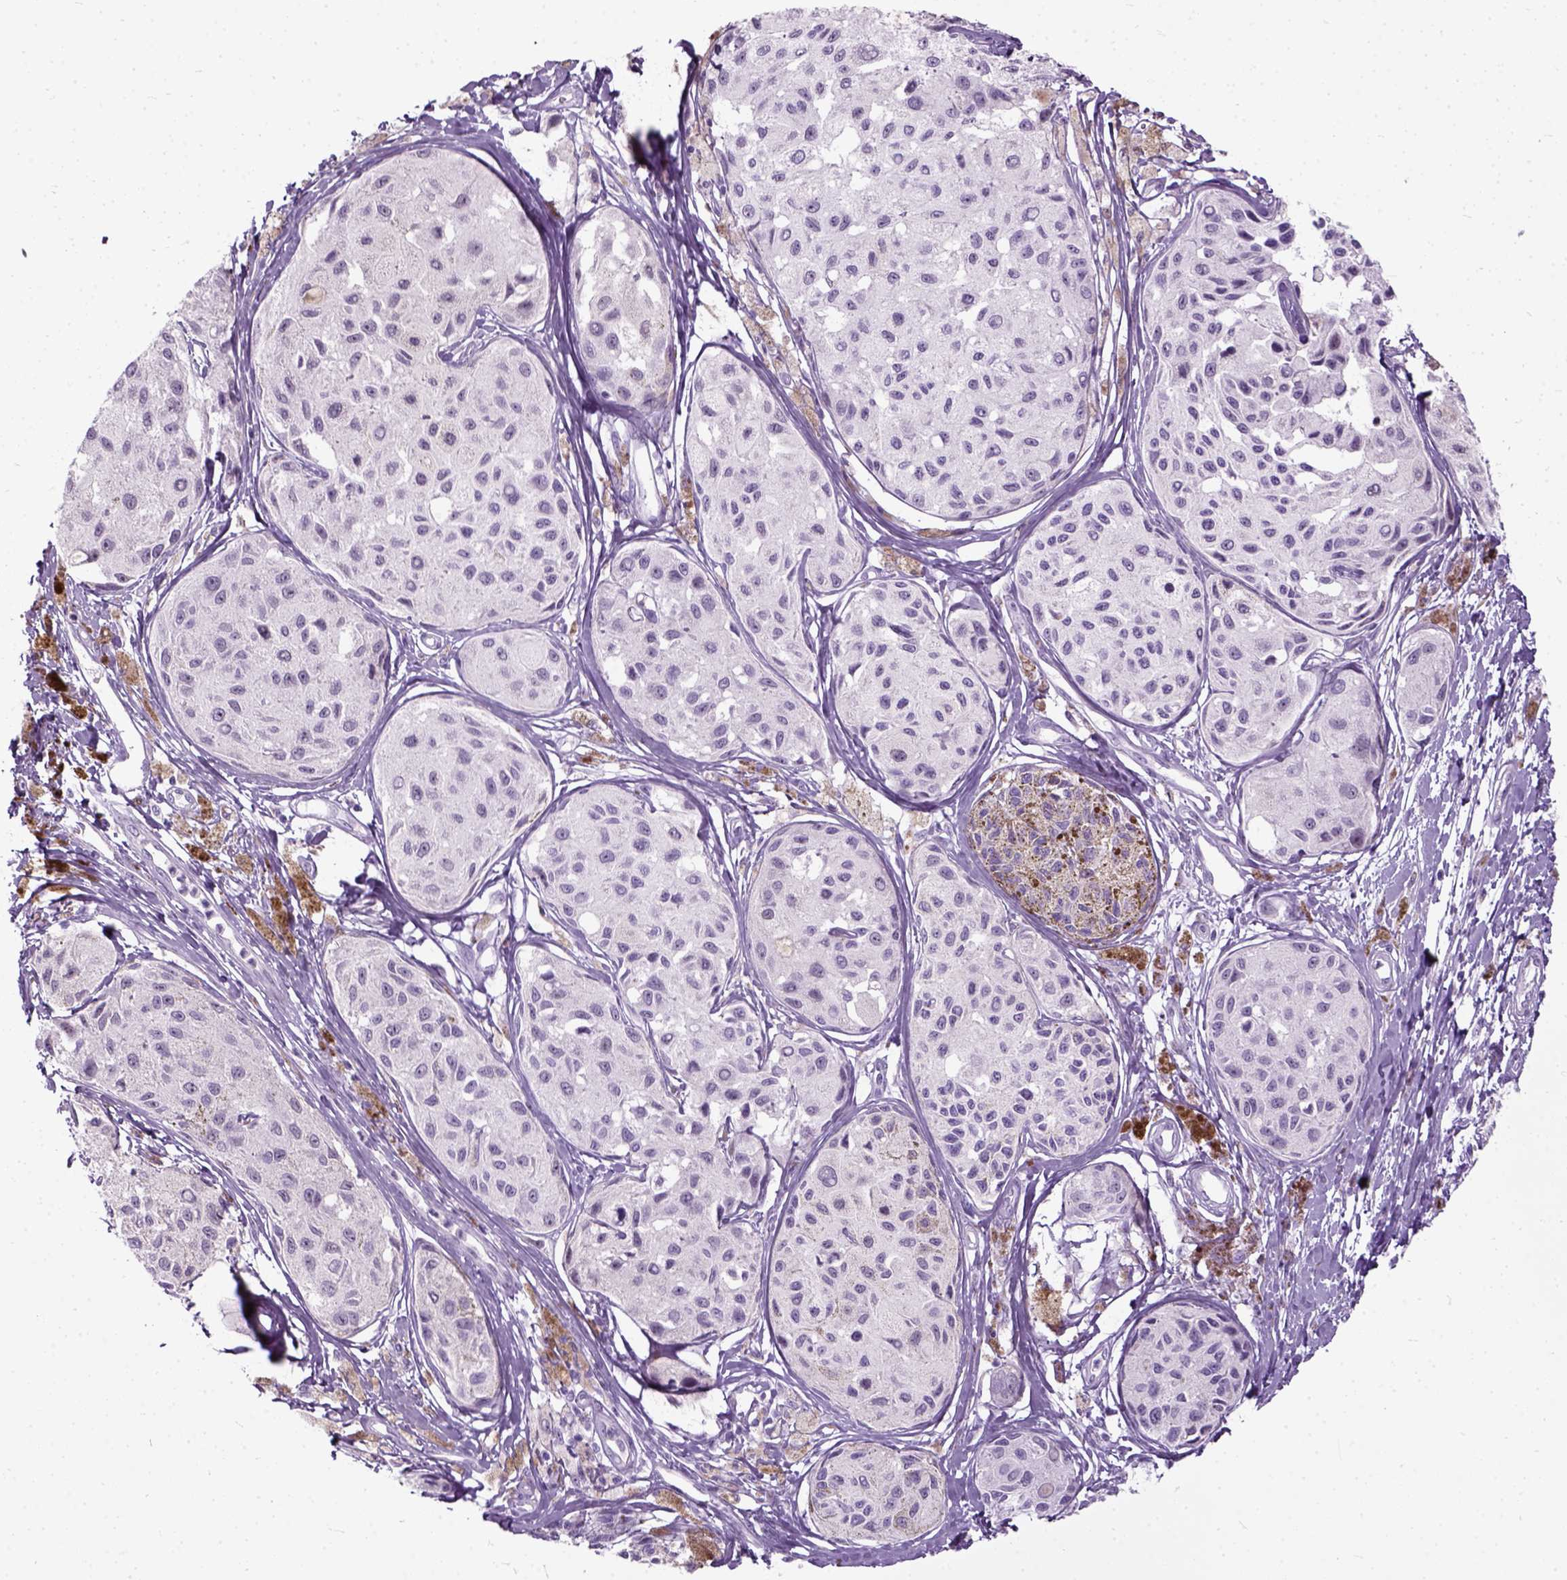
{"staining": {"intensity": "negative", "quantity": "none", "location": "none"}, "tissue": "melanoma", "cell_type": "Tumor cells", "image_type": "cancer", "snomed": [{"axis": "morphology", "description": "Malignant melanoma, NOS"}, {"axis": "topography", "description": "Skin"}], "caption": "DAB immunohistochemical staining of malignant melanoma demonstrates no significant expression in tumor cells.", "gene": "AXDND1", "patient": {"sex": "female", "age": 38}}